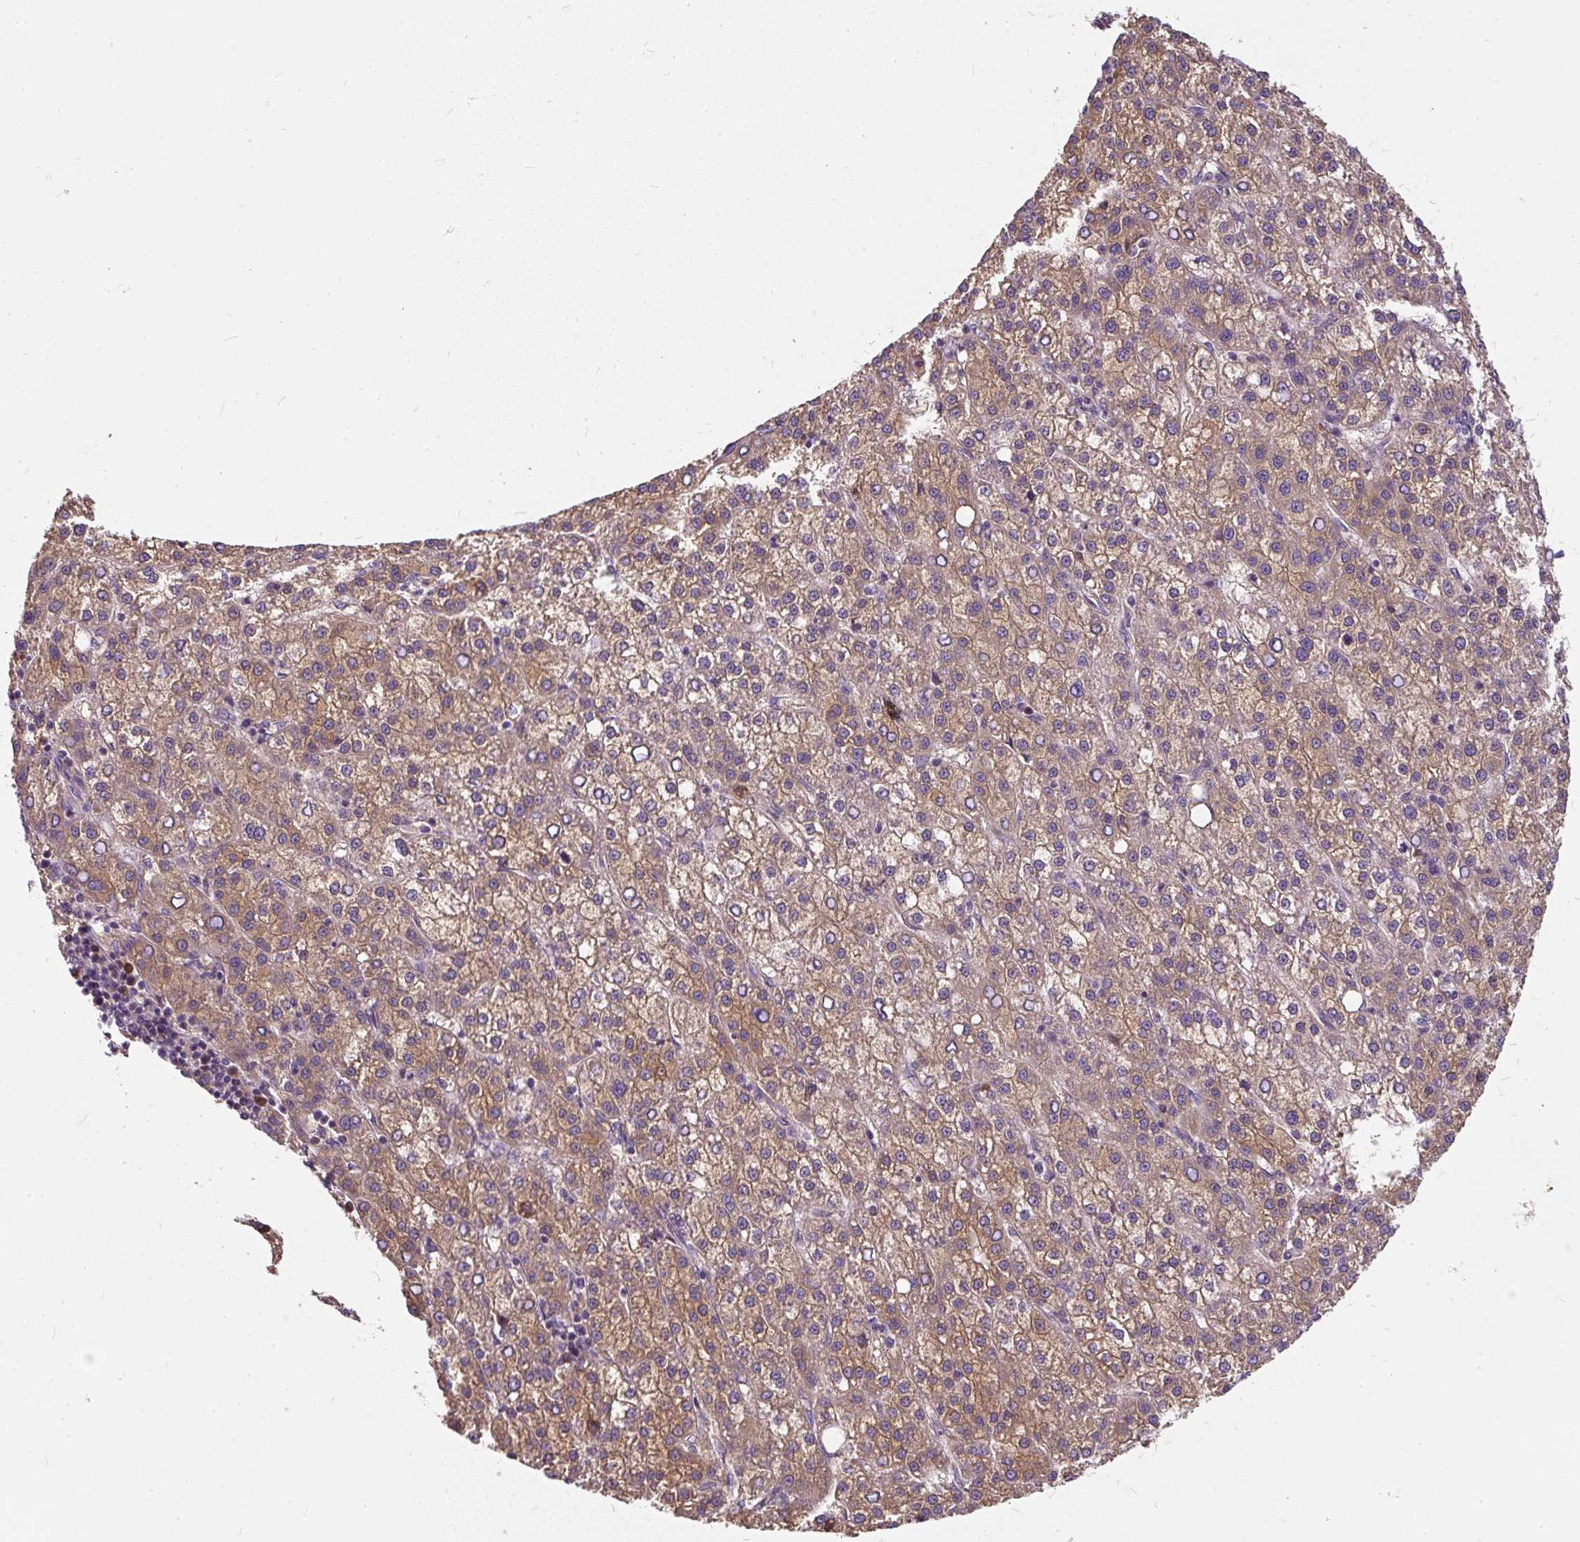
{"staining": {"intensity": "moderate", "quantity": ">75%", "location": "cytoplasmic/membranous"}, "tissue": "liver cancer", "cell_type": "Tumor cells", "image_type": "cancer", "snomed": [{"axis": "morphology", "description": "Carcinoma, Hepatocellular, NOS"}, {"axis": "topography", "description": "Liver"}], "caption": "This is a photomicrograph of immunohistochemistry (IHC) staining of liver cancer (hepatocellular carcinoma), which shows moderate expression in the cytoplasmic/membranous of tumor cells.", "gene": "CYP20A1", "patient": {"sex": "female", "age": 58}}